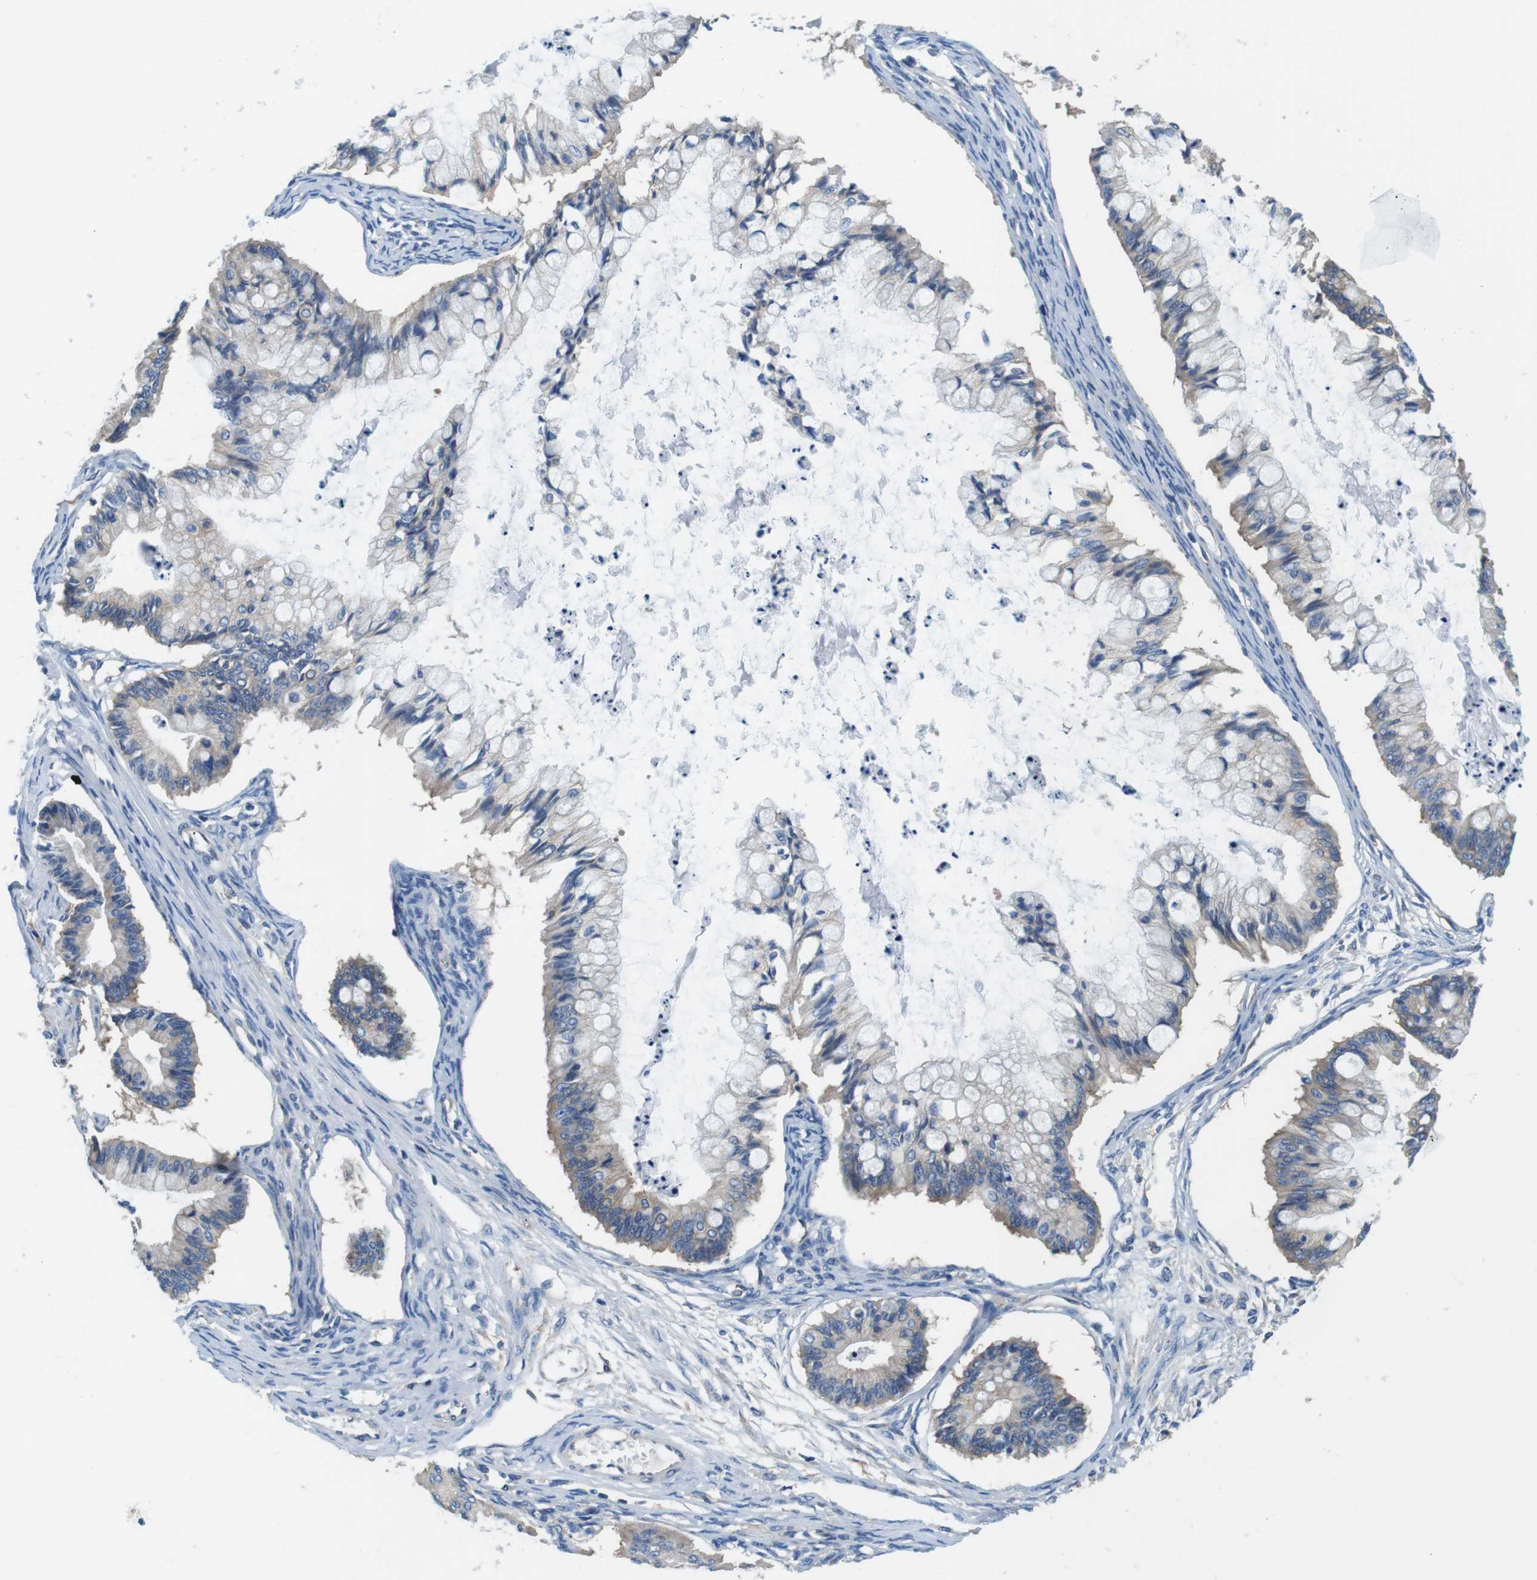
{"staining": {"intensity": "moderate", "quantity": ">75%", "location": "cytoplasmic/membranous"}, "tissue": "ovarian cancer", "cell_type": "Tumor cells", "image_type": "cancer", "snomed": [{"axis": "morphology", "description": "Cystadenocarcinoma, mucinous, NOS"}, {"axis": "topography", "description": "Ovary"}], "caption": "Protein expression analysis of mucinous cystadenocarcinoma (ovarian) reveals moderate cytoplasmic/membranous positivity in about >75% of tumor cells.", "gene": "DENND4C", "patient": {"sex": "female", "age": 57}}